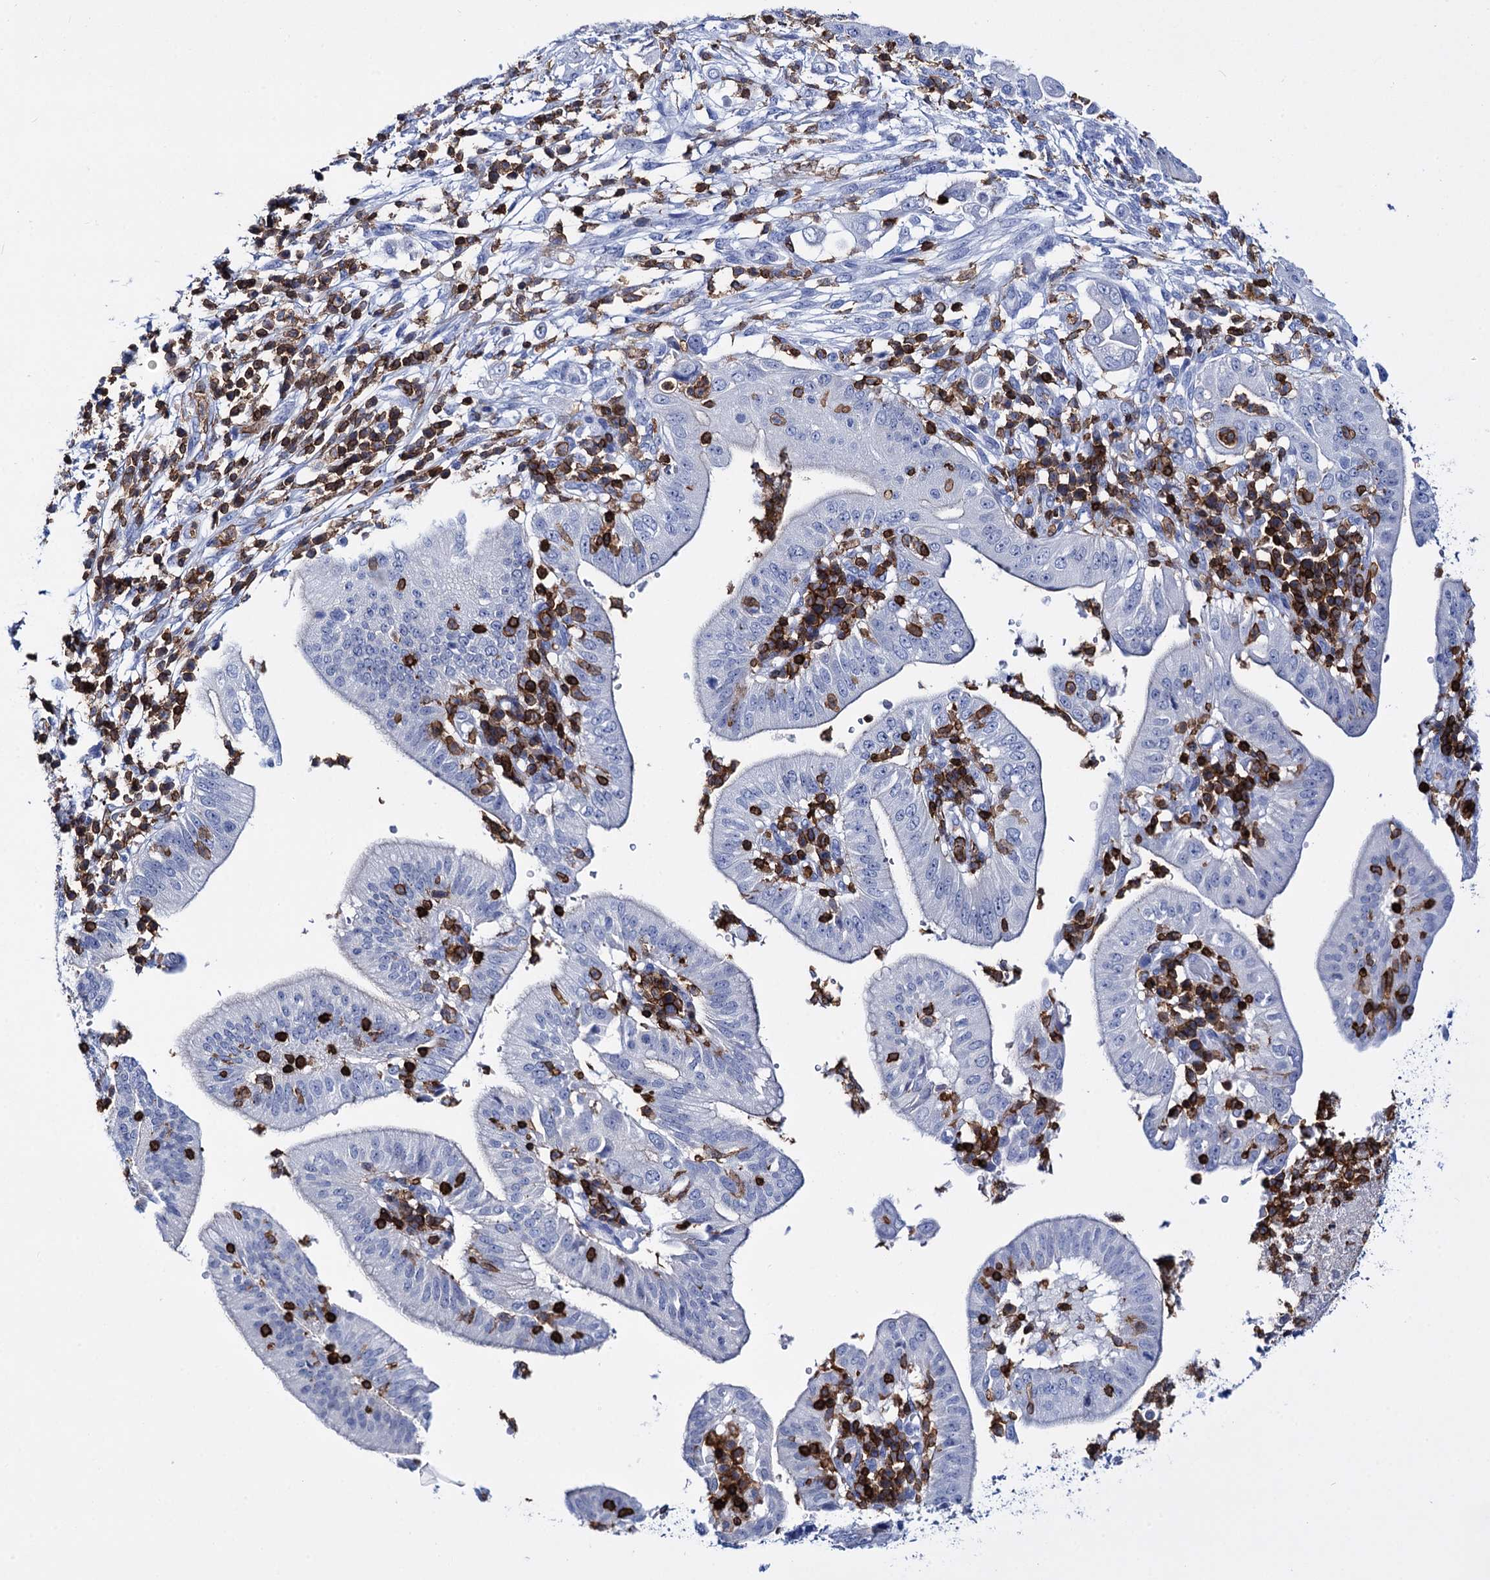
{"staining": {"intensity": "negative", "quantity": "none", "location": "none"}, "tissue": "pancreatic cancer", "cell_type": "Tumor cells", "image_type": "cancer", "snomed": [{"axis": "morphology", "description": "Adenocarcinoma, NOS"}, {"axis": "topography", "description": "Pancreas"}], "caption": "This is an IHC histopathology image of human pancreatic adenocarcinoma. There is no staining in tumor cells.", "gene": "DEF6", "patient": {"sex": "male", "age": 68}}